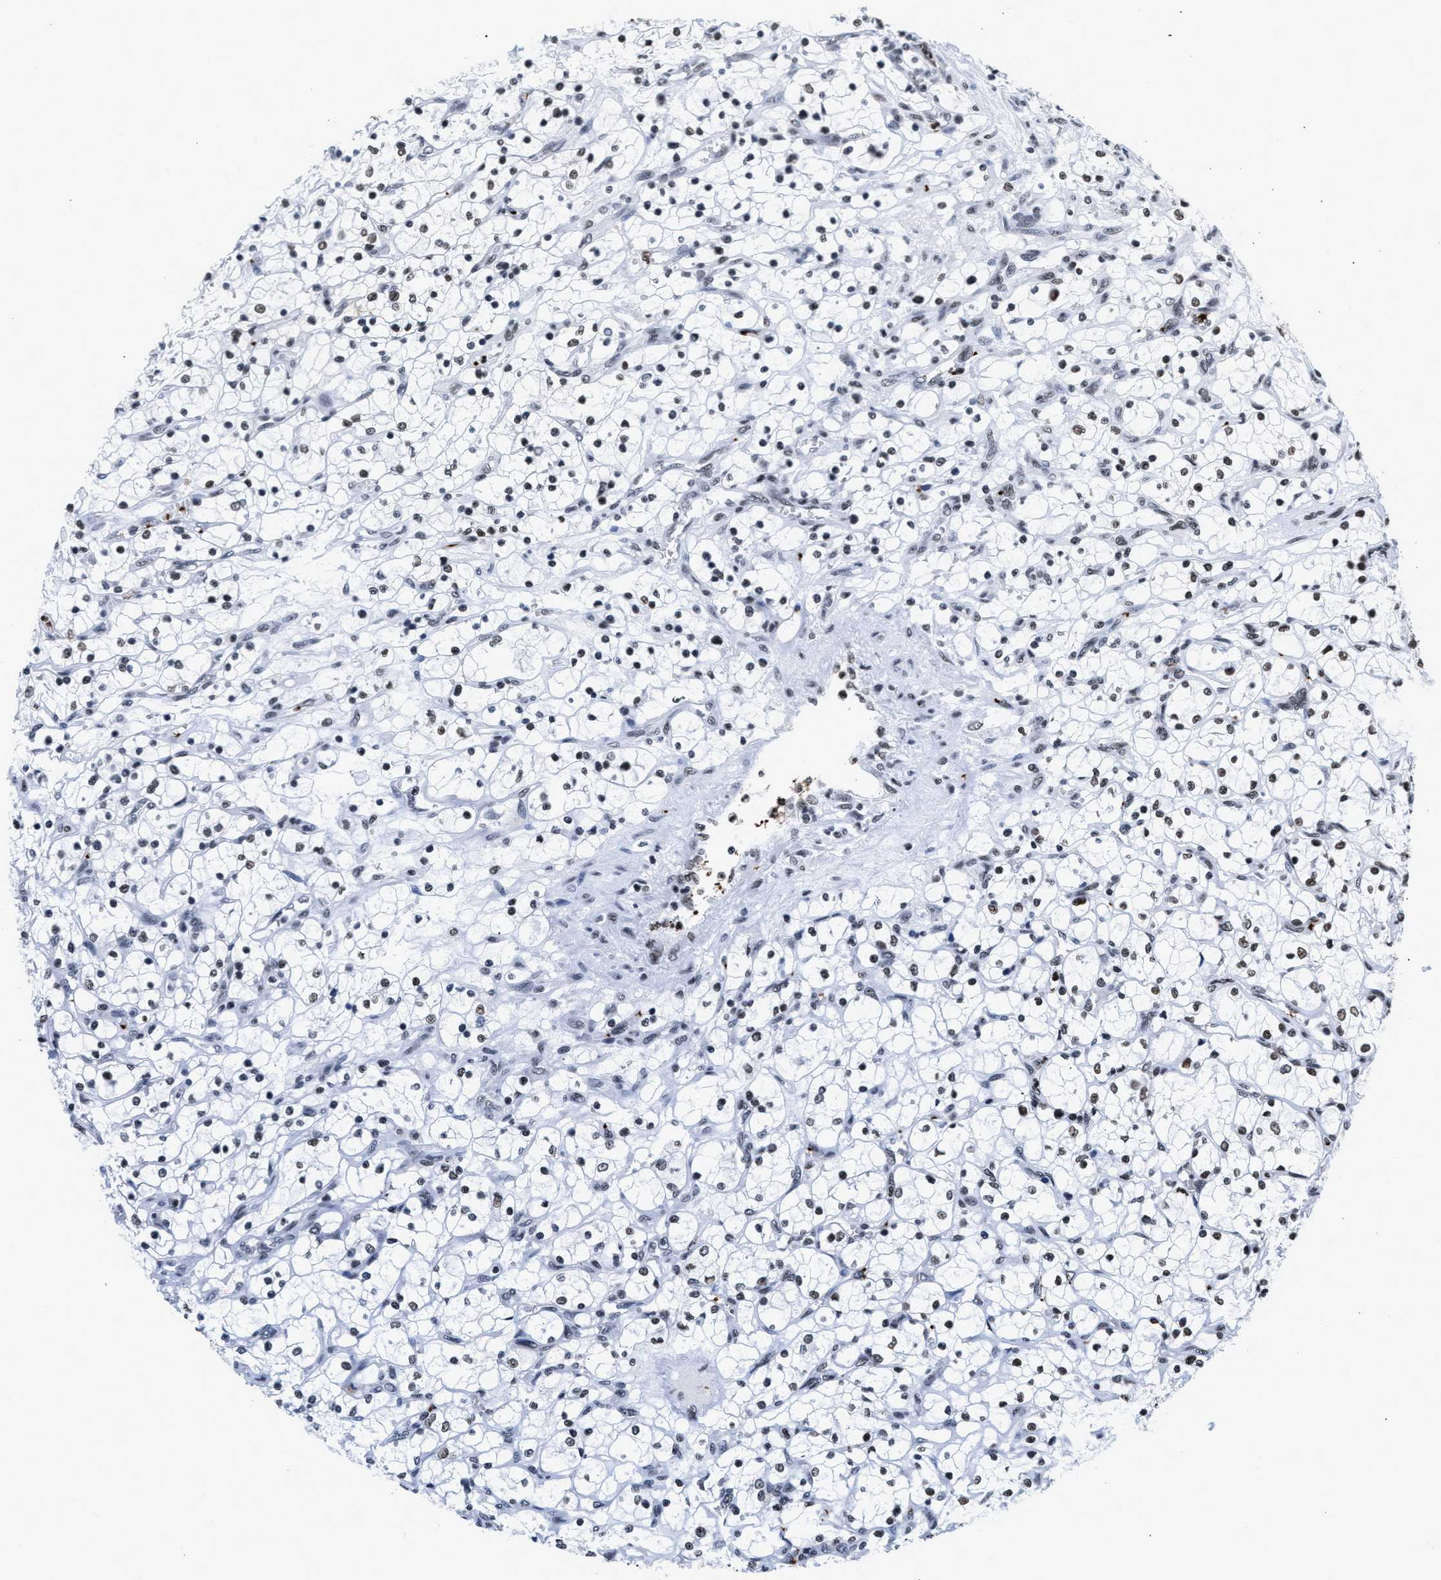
{"staining": {"intensity": "weak", "quantity": "25%-75%", "location": "nuclear"}, "tissue": "renal cancer", "cell_type": "Tumor cells", "image_type": "cancer", "snomed": [{"axis": "morphology", "description": "Adenocarcinoma, NOS"}, {"axis": "topography", "description": "Kidney"}], "caption": "Protein expression by immunohistochemistry (IHC) demonstrates weak nuclear positivity in approximately 25%-75% of tumor cells in renal cancer (adenocarcinoma).", "gene": "RAD21", "patient": {"sex": "female", "age": 69}}